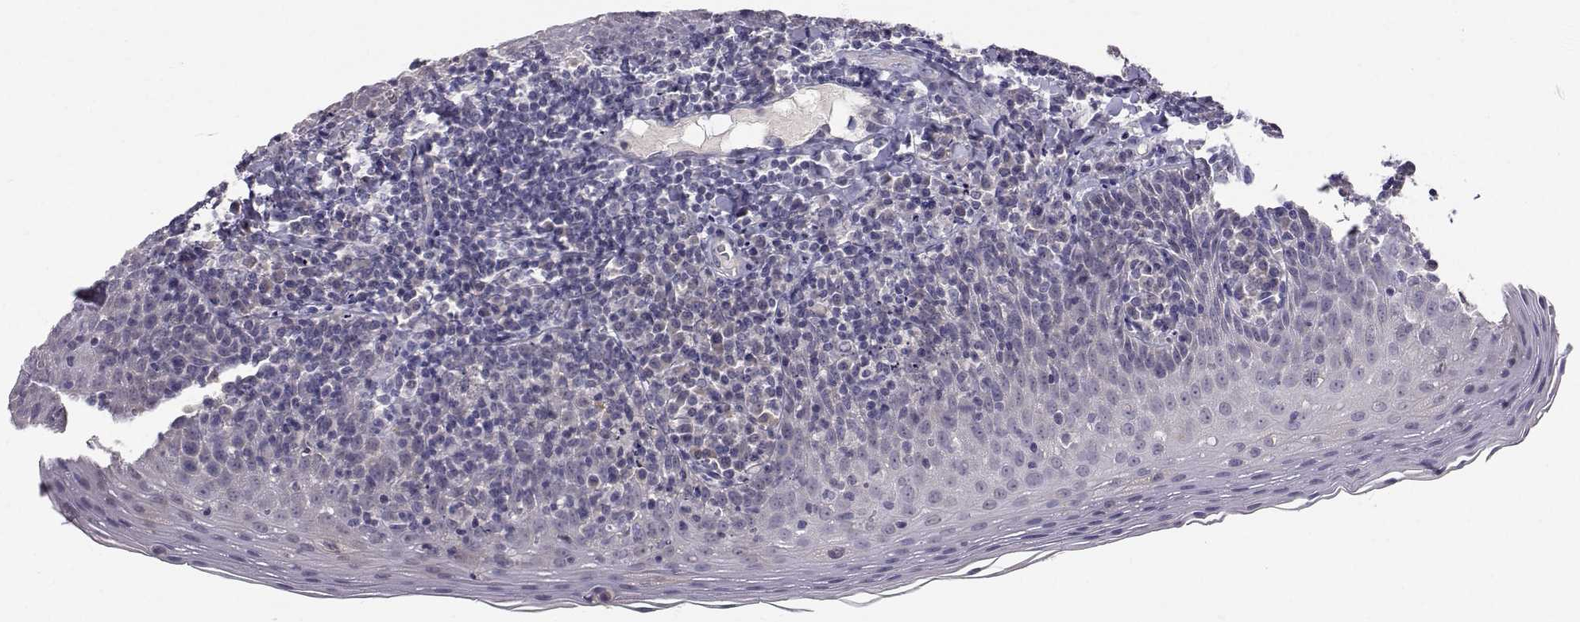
{"staining": {"intensity": "negative", "quantity": "none", "location": "none"}, "tissue": "tonsil", "cell_type": "Germinal center cells", "image_type": "normal", "snomed": [{"axis": "morphology", "description": "Normal tissue, NOS"}, {"axis": "morphology", "description": "Inflammation, NOS"}, {"axis": "topography", "description": "Tonsil"}], "caption": "This is an immunohistochemistry photomicrograph of benign human tonsil. There is no staining in germinal center cells.", "gene": "SLC6A3", "patient": {"sex": "female", "age": 31}}